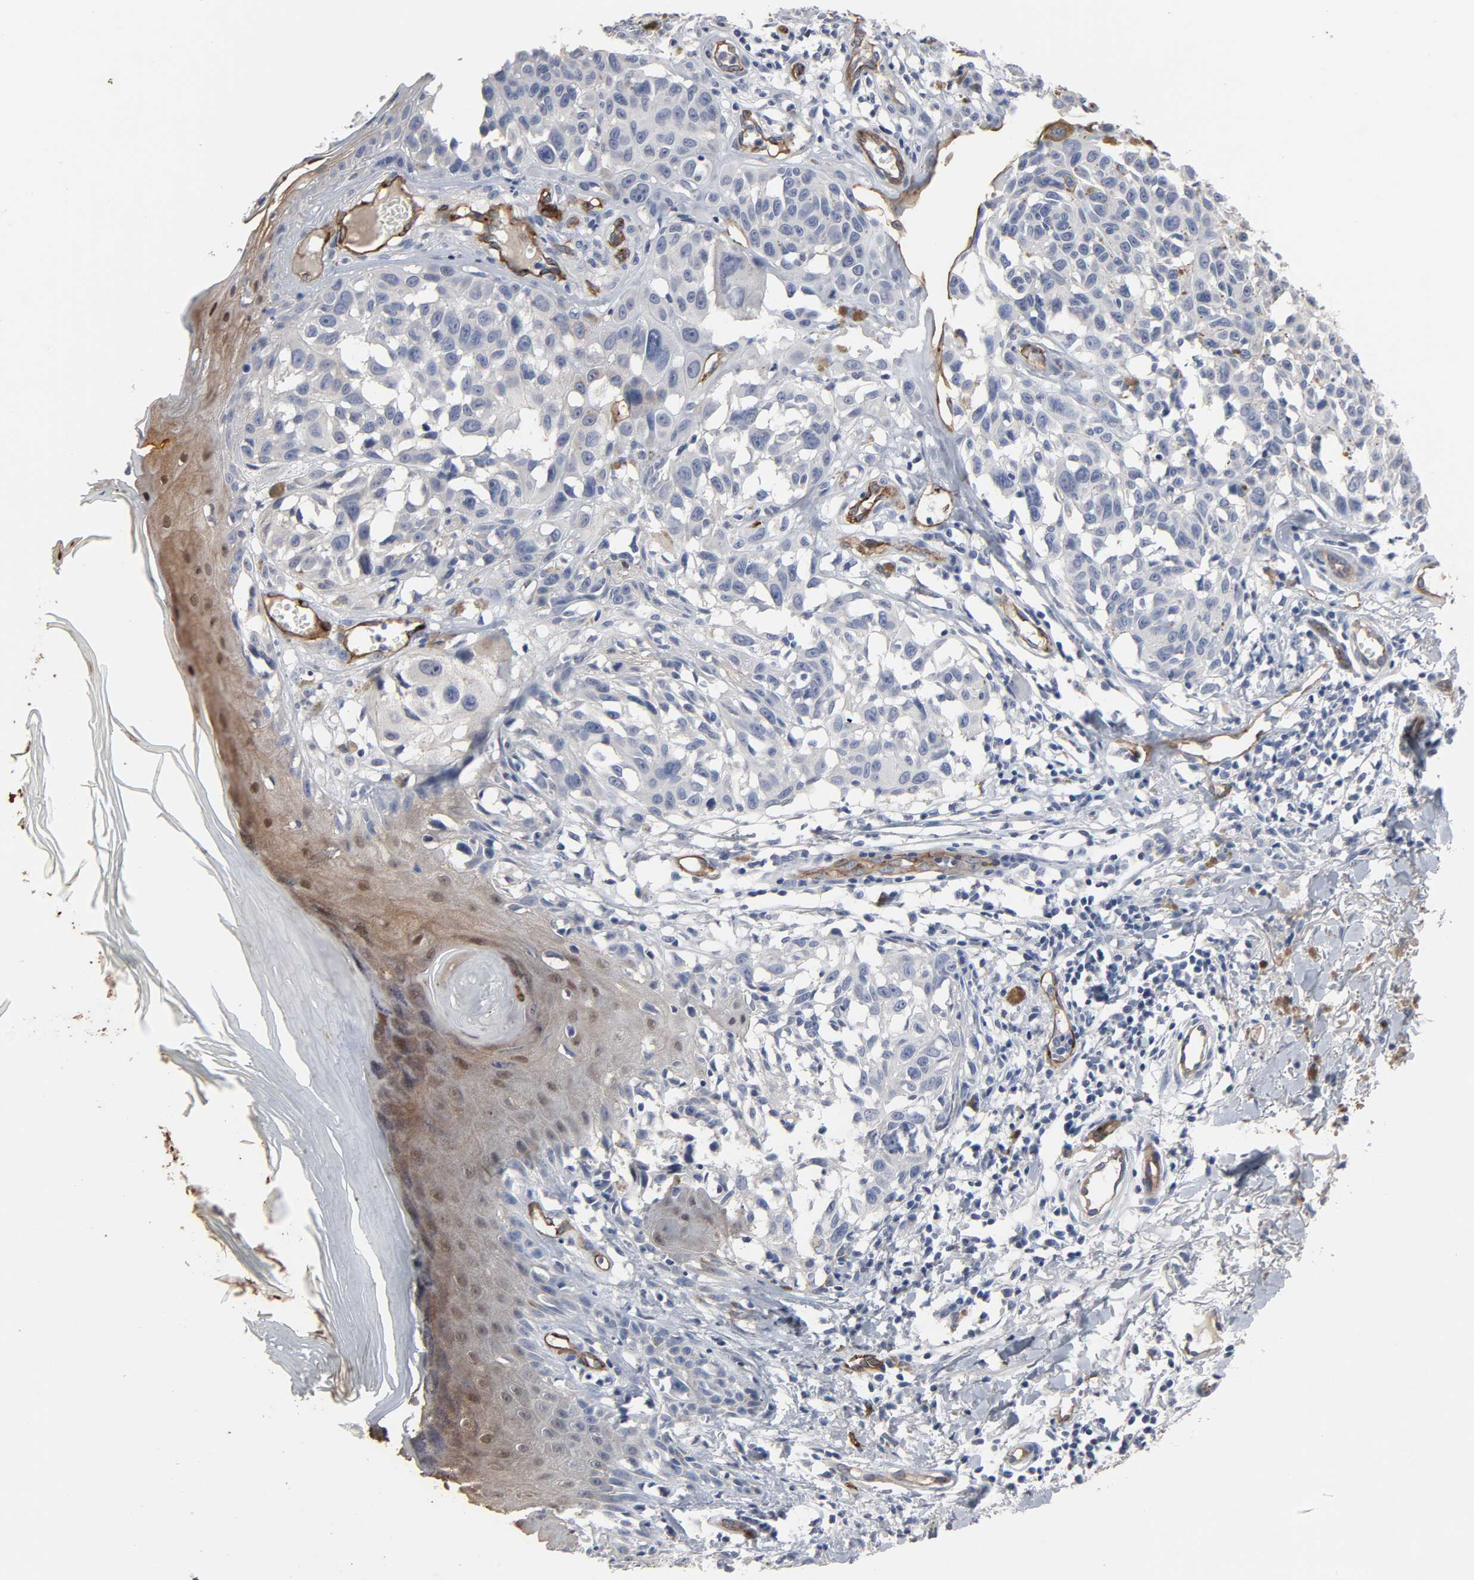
{"staining": {"intensity": "negative", "quantity": "none", "location": "none"}, "tissue": "melanoma", "cell_type": "Tumor cells", "image_type": "cancer", "snomed": [{"axis": "morphology", "description": "Malignant melanoma, NOS"}, {"axis": "topography", "description": "Skin"}], "caption": "A photomicrograph of human melanoma is negative for staining in tumor cells. The staining was performed using DAB (3,3'-diaminobenzidine) to visualize the protein expression in brown, while the nuclei were stained in blue with hematoxylin (Magnification: 20x).", "gene": "KDR", "patient": {"sex": "female", "age": 77}}